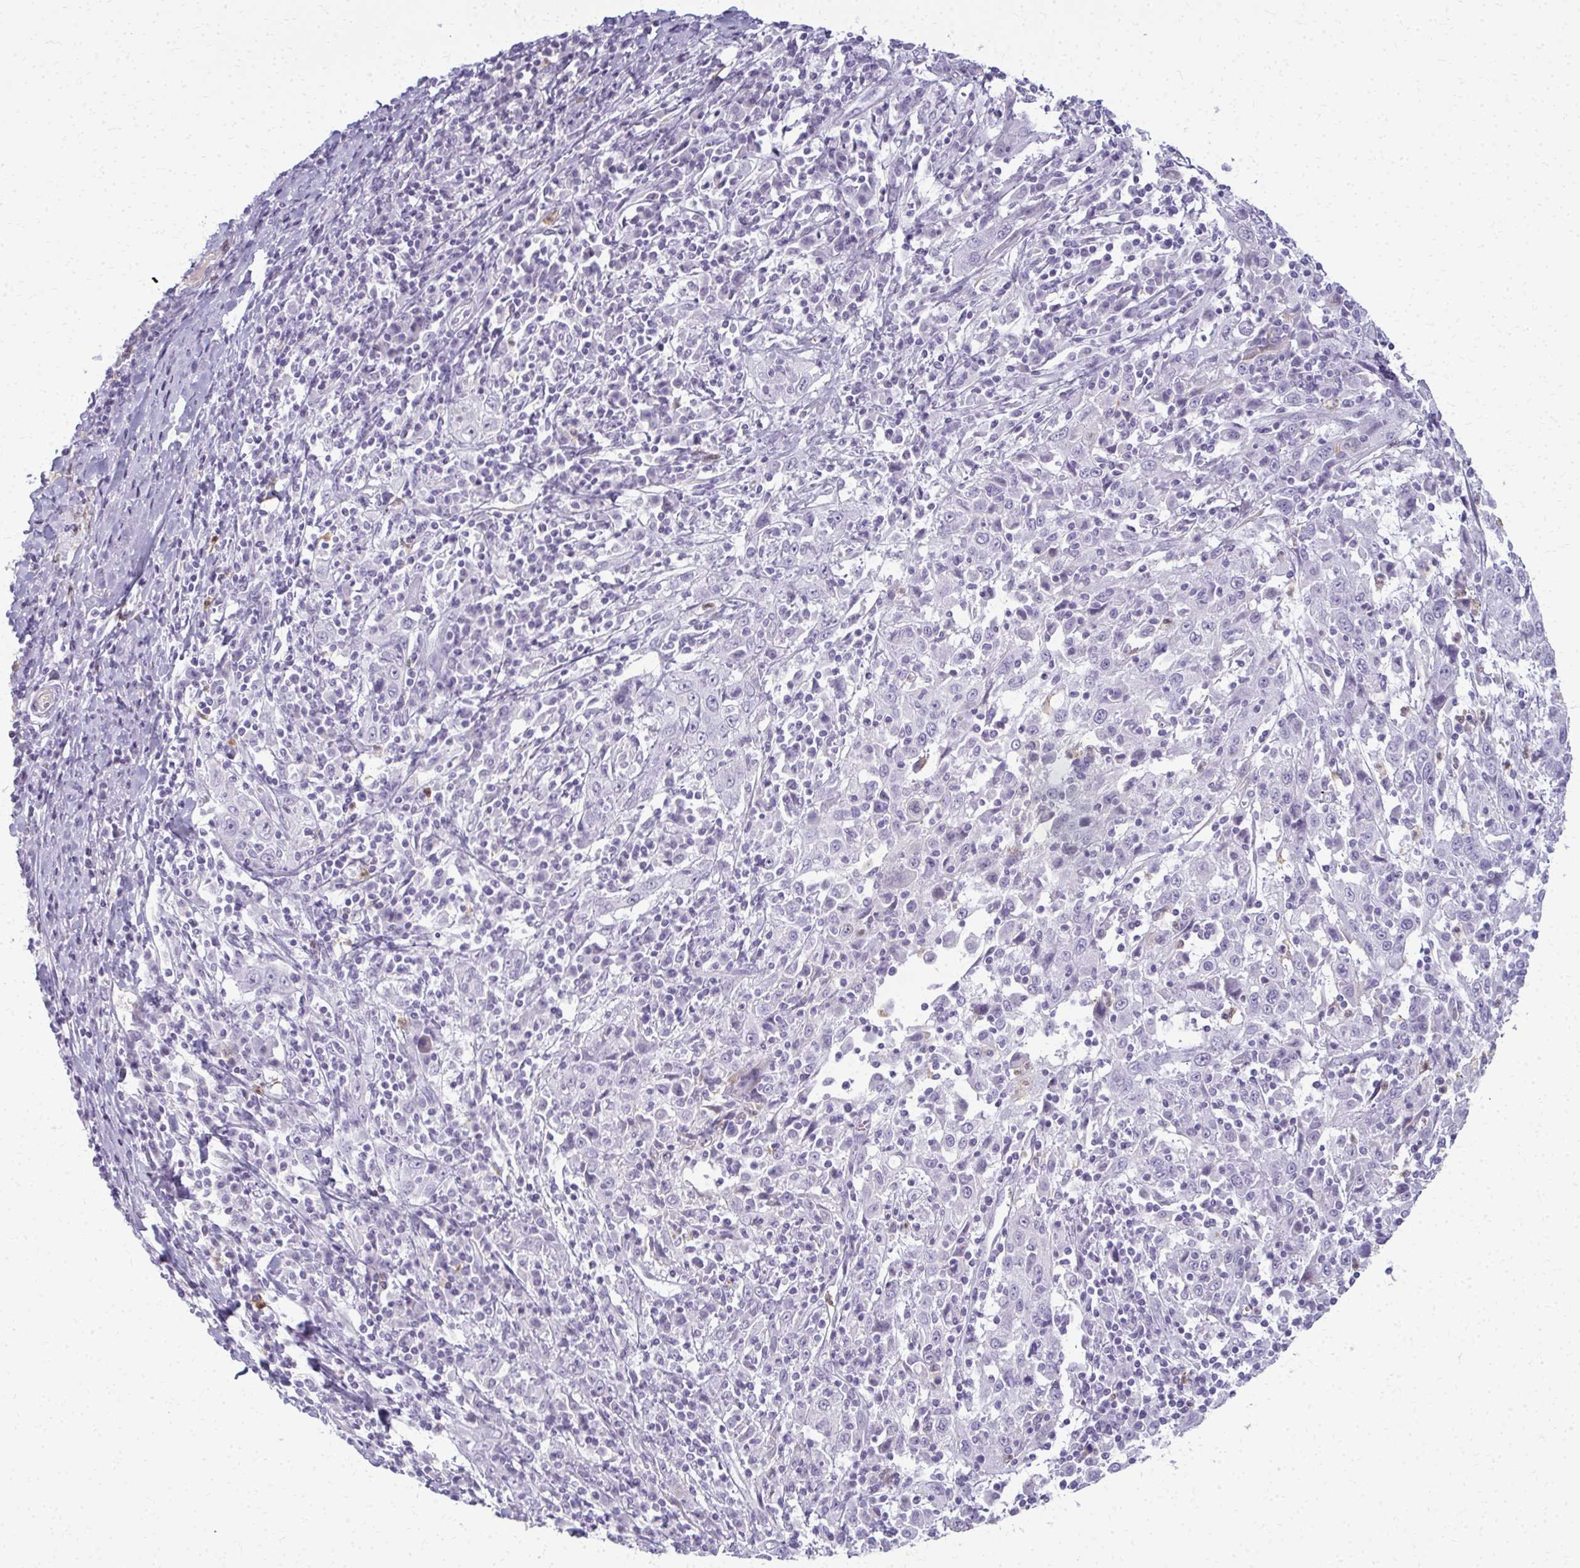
{"staining": {"intensity": "negative", "quantity": "none", "location": "none"}, "tissue": "cervical cancer", "cell_type": "Tumor cells", "image_type": "cancer", "snomed": [{"axis": "morphology", "description": "Squamous cell carcinoma, NOS"}, {"axis": "topography", "description": "Cervix"}], "caption": "A micrograph of human cervical cancer (squamous cell carcinoma) is negative for staining in tumor cells.", "gene": "CA3", "patient": {"sex": "female", "age": 46}}